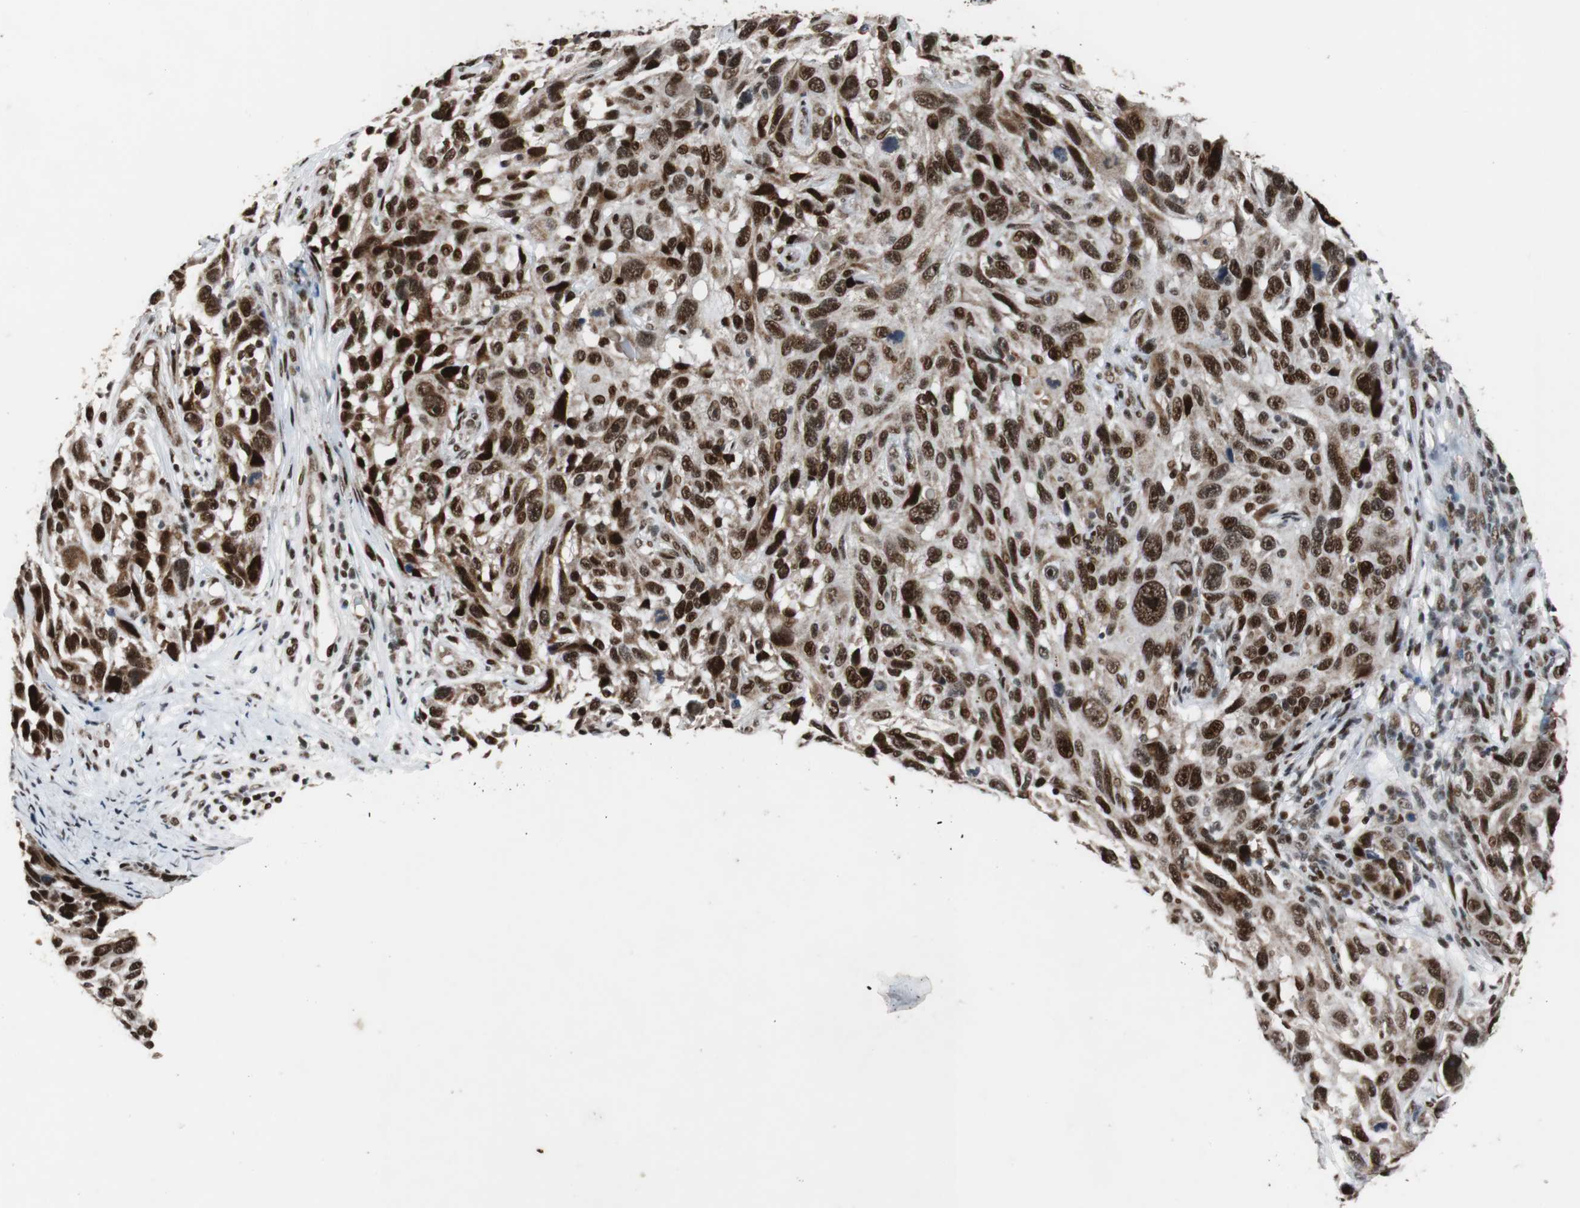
{"staining": {"intensity": "strong", "quantity": ">75%", "location": "nuclear"}, "tissue": "melanoma", "cell_type": "Tumor cells", "image_type": "cancer", "snomed": [{"axis": "morphology", "description": "Malignant melanoma, NOS"}, {"axis": "topography", "description": "Skin"}], "caption": "Melanoma stained for a protein (brown) demonstrates strong nuclear positive expression in approximately >75% of tumor cells.", "gene": "NBL1", "patient": {"sex": "male", "age": 53}}